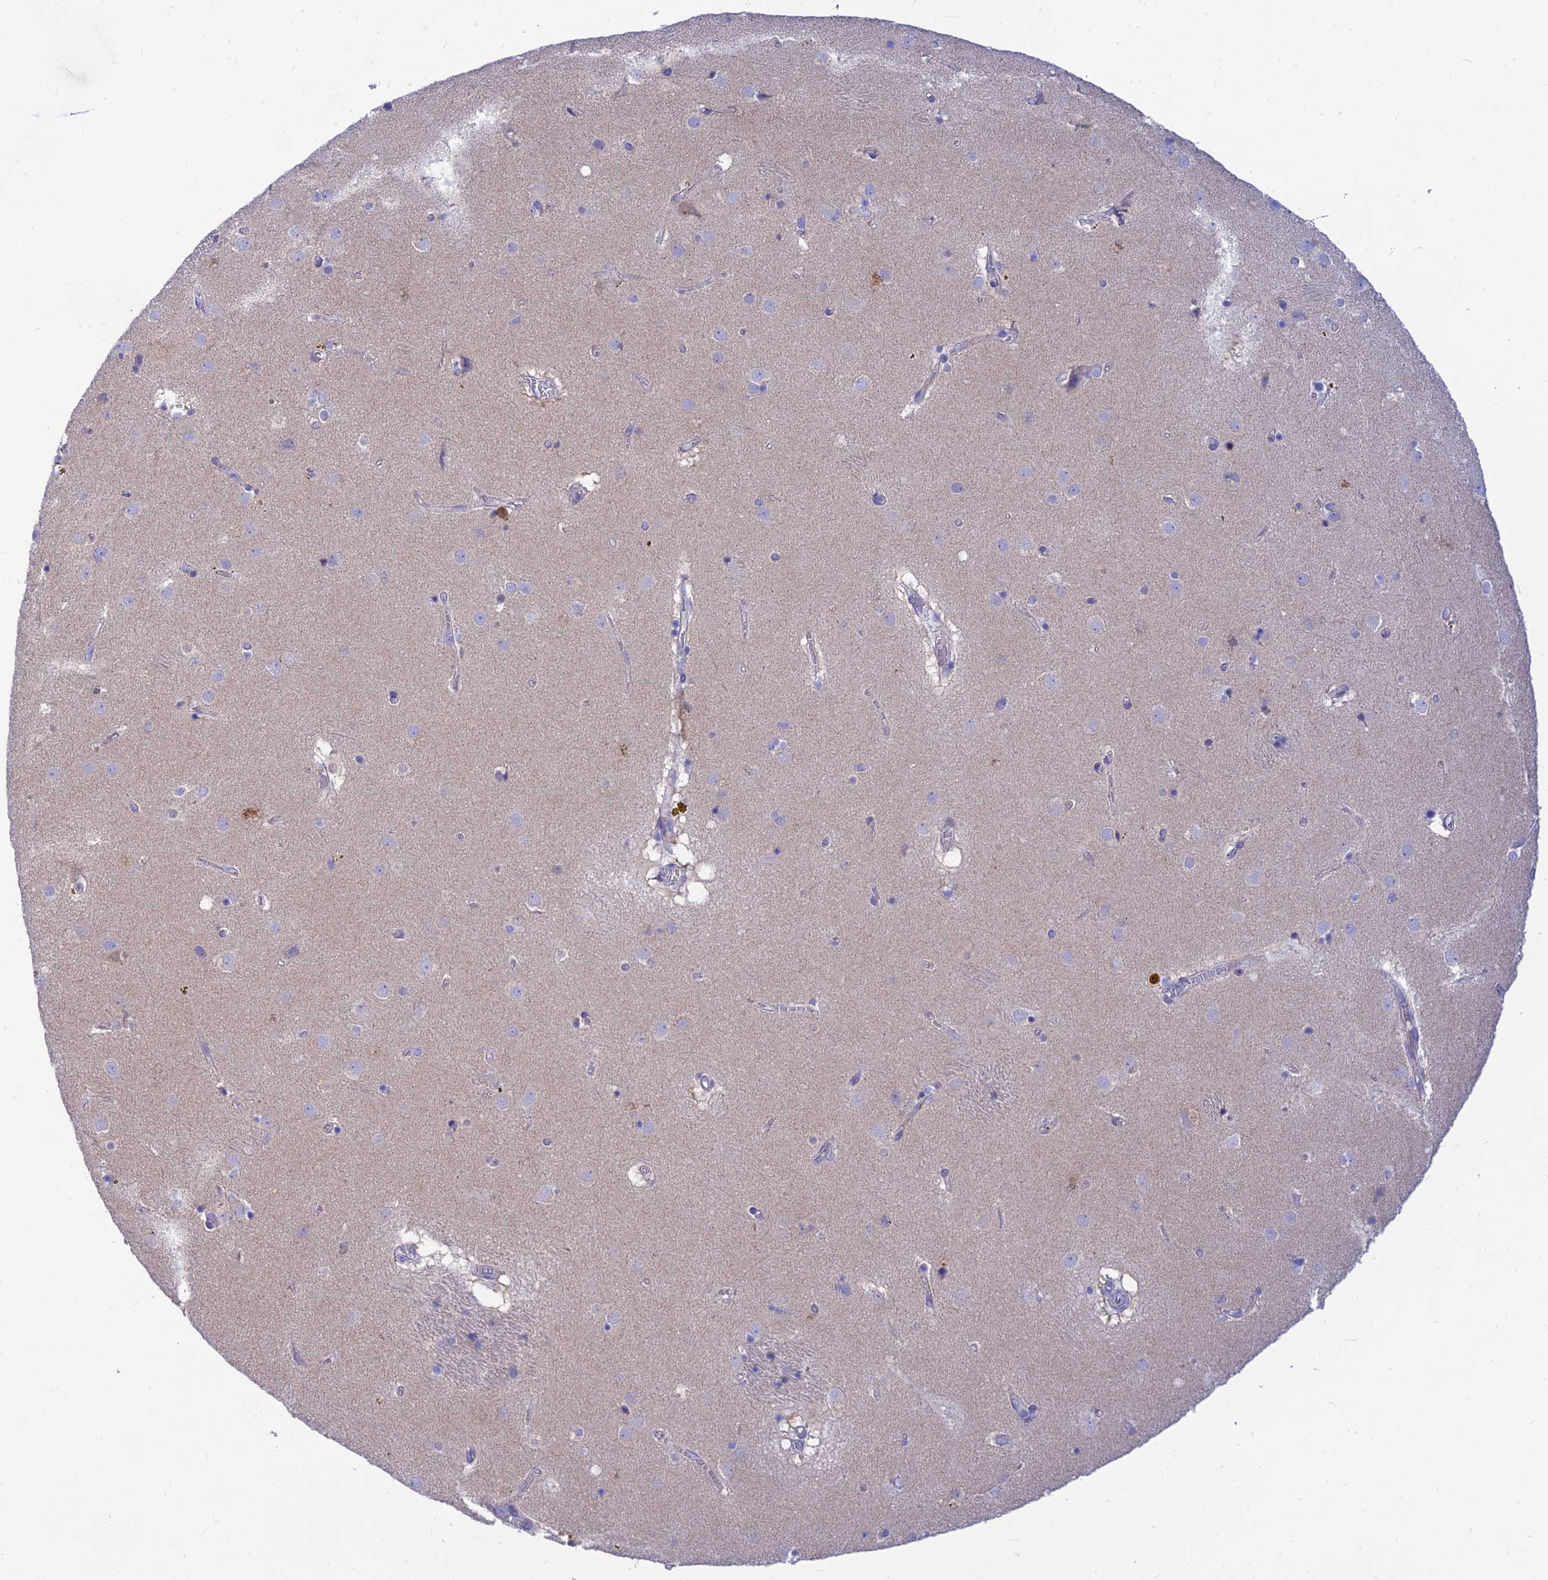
{"staining": {"intensity": "negative", "quantity": "none", "location": "none"}, "tissue": "caudate", "cell_type": "Glial cells", "image_type": "normal", "snomed": [{"axis": "morphology", "description": "Normal tissue, NOS"}, {"axis": "topography", "description": "Lateral ventricle wall"}], "caption": "IHC image of normal caudate: human caudate stained with DAB (3,3'-diaminobenzidine) demonstrates no significant protein expression in glial cells.", "gene": "TMEM30B", "patient": {"sex": "male", "age": 70}}